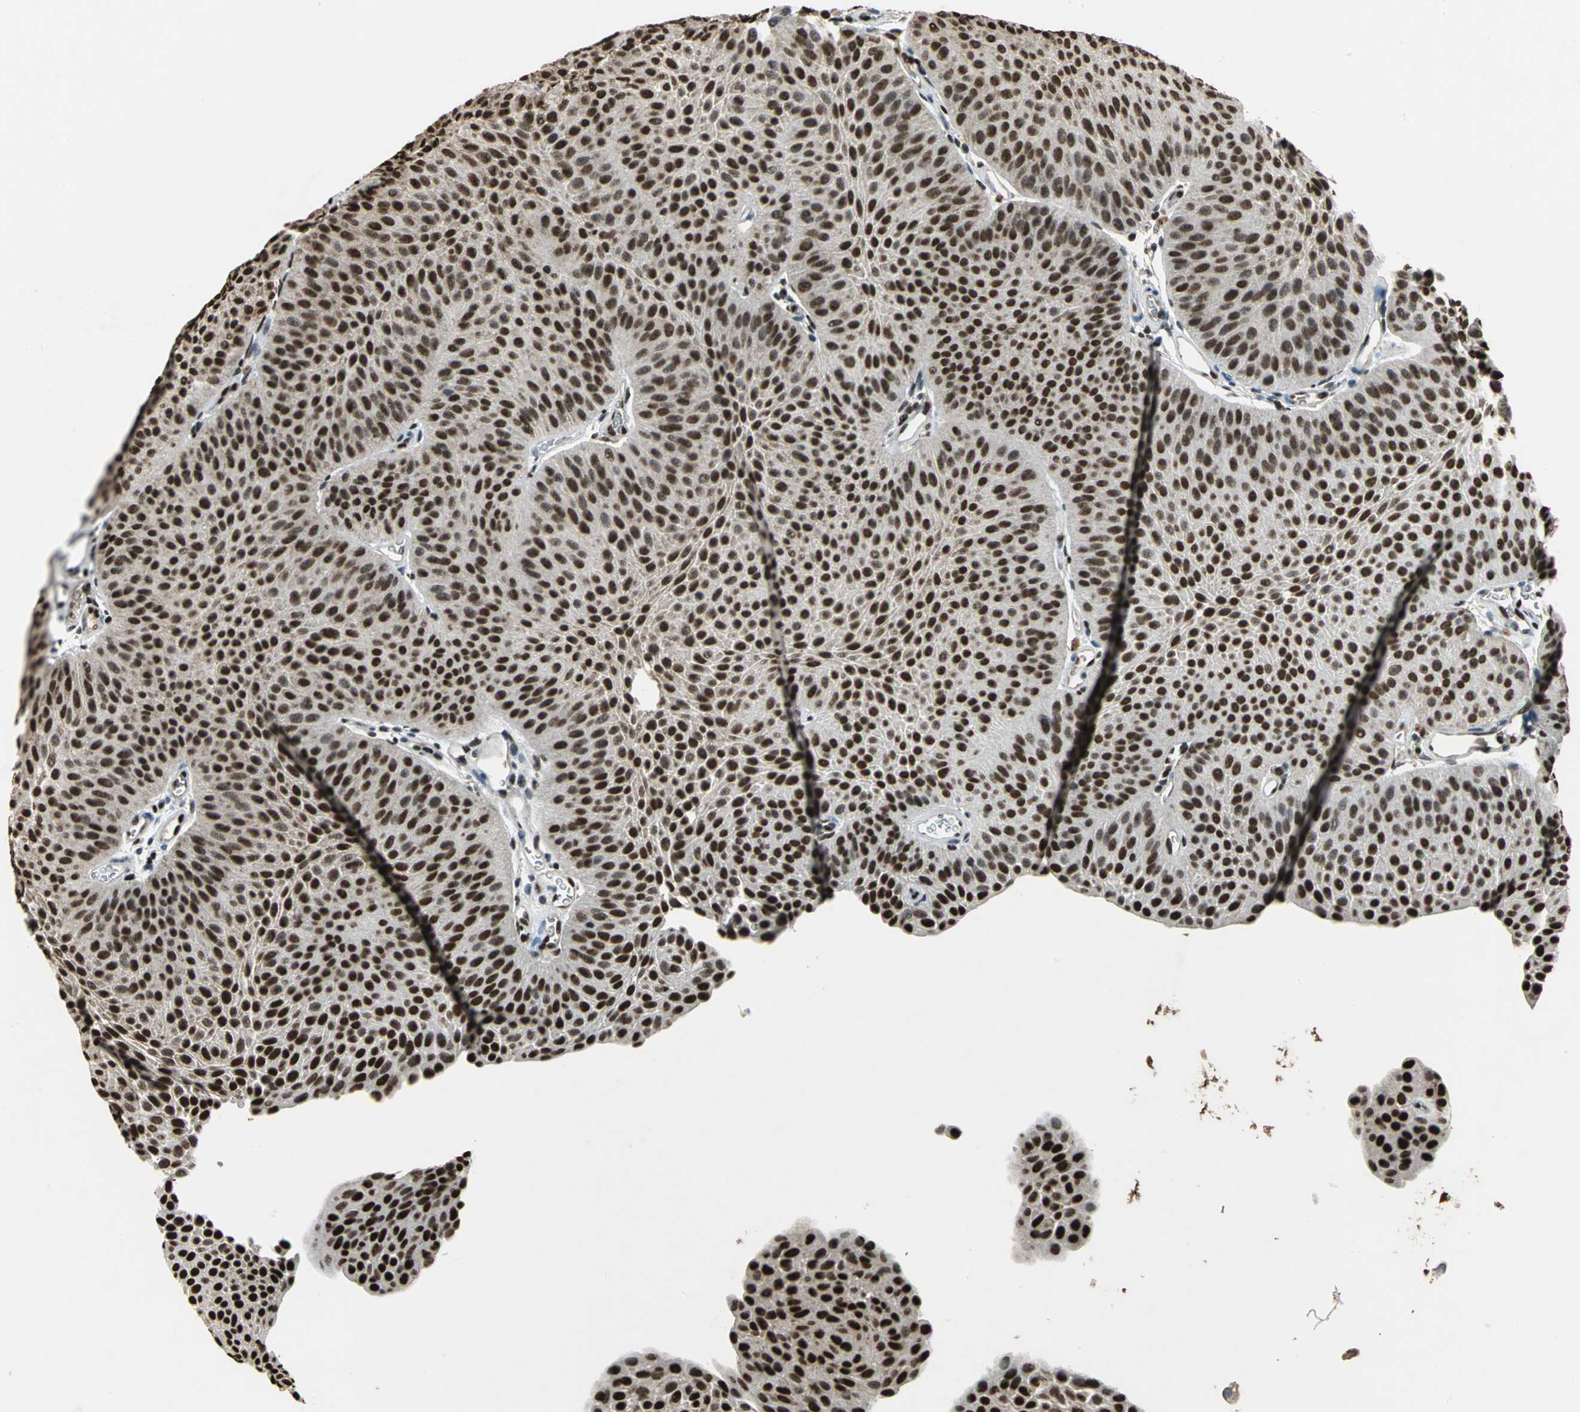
{"staining": {"intensity": "strong", "quantity": ">75%", "location": "nuclear"}, "tissue": "urothelial cancer", "cell_type": "Tumor cells", "image_type": "cancer", "snomed": [{"axis": "morphology", "description": "Urothelial carcinoma, Low grade"}, {"axis": "topography", "description": "Urinary bladder"}], "caption": "A photomicrograph of human urothelial cancer stained for a protein displays strong nuclear brown staining in tumor cells. (DAB (3,3'-diaminobenzidine) IHC, brown staining for protein, blue staining for nuclei).", "gene": "ANP32A", "patient": {"sex": "female", "age": 60}}